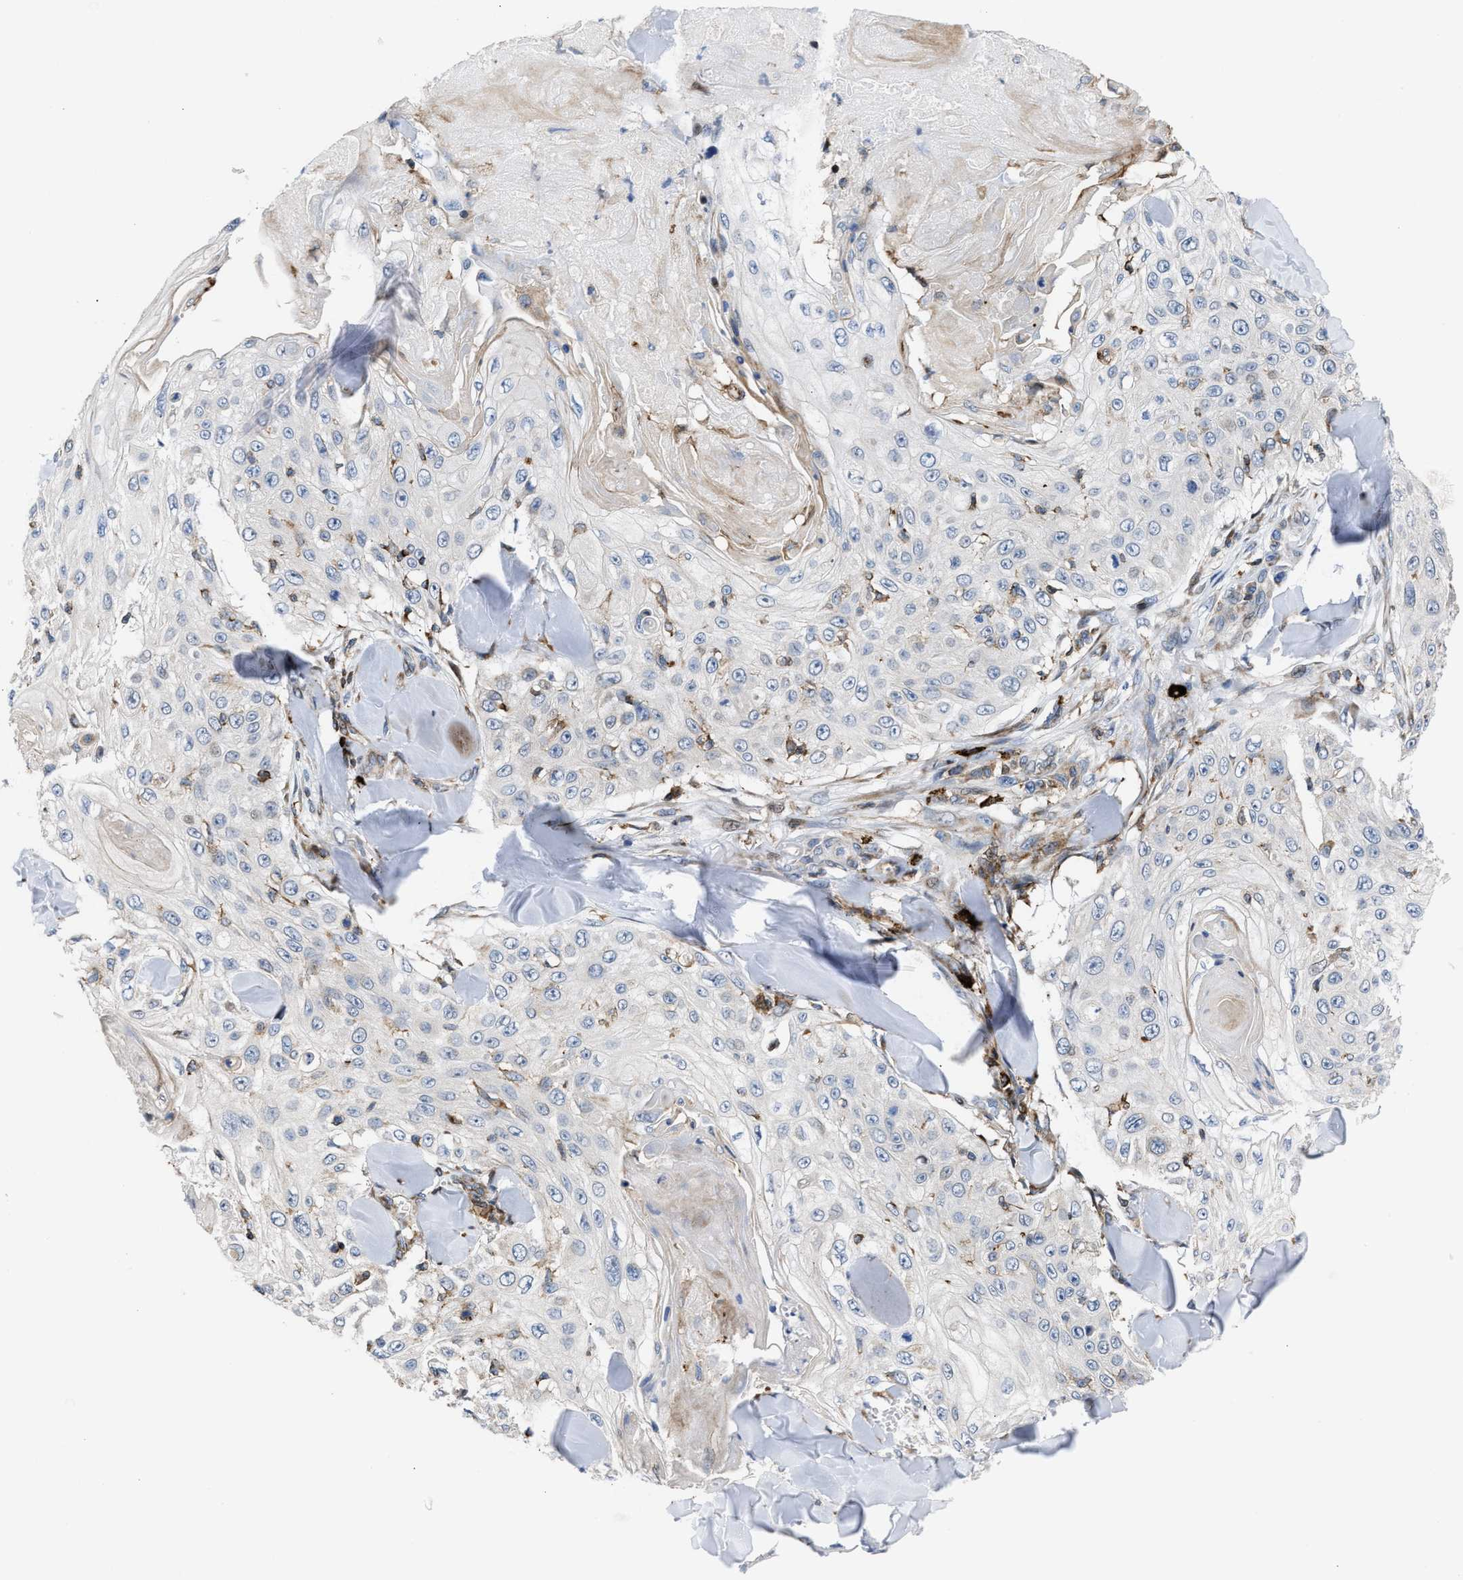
{"staining": {"intensity": "negative", "quantity": "none", "location": "none"}, "tissue": "skin cancer", "cell_type": "Tumor cells", "image_type": "cancer", "snomed": [{"axis": "morphology", "description": "Squamous cell carcinoma, NOS"}, {"axis": "topography", "description": "Skin"}], "caption": "IHC image of human skin cancer (squamous cell carcinoma) stained for a protein (brown), which demonstrates no staining in tumor cells. (DAB immunohistochemistry (IHC) visualized using brightfield microscopy, high magnification).", "gene": "ATP9A", "patient": {"sex": "male", "age": 86}}